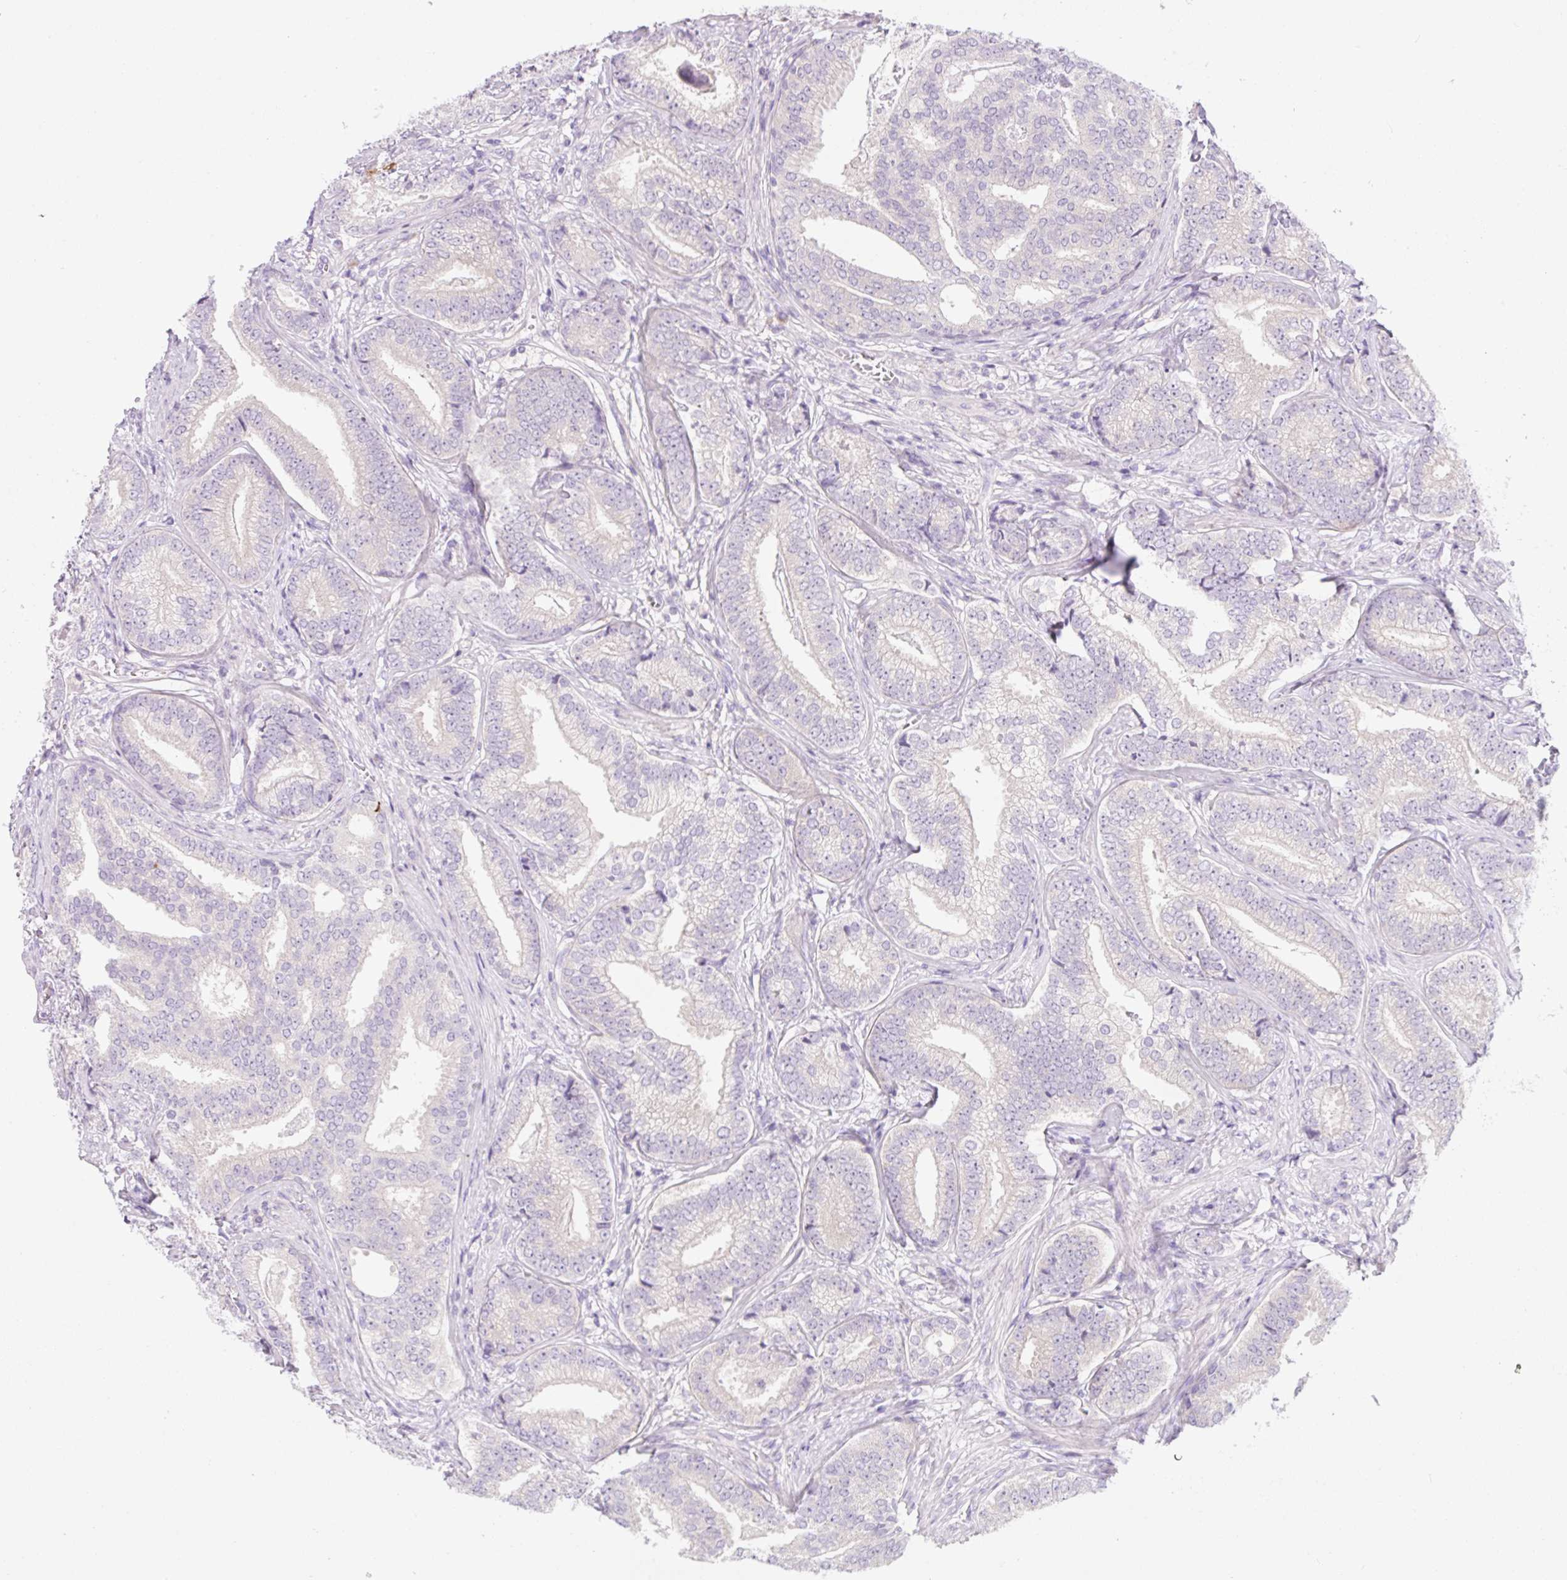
{"staining": {"intensity": "negative", "quantity": "none", "location": "none"}, "tissue": "prostate cancer", "cell_type": "Tumor cells", "image_type": "cancer", "snomed": [{"axis": "morphology", "description": "Adenocarcinoma, Low grade"}, {"axis": "topography", "description": "Prostate"}], "caption": "High magnification brightfield microscopy of prostate cancer stained with DAB (brown) and counterstained with hematoxylin (blue): tumor cells show no significant positivity.", "gene": "CELF6", "patient": {"sex": "male", "age": 63}}